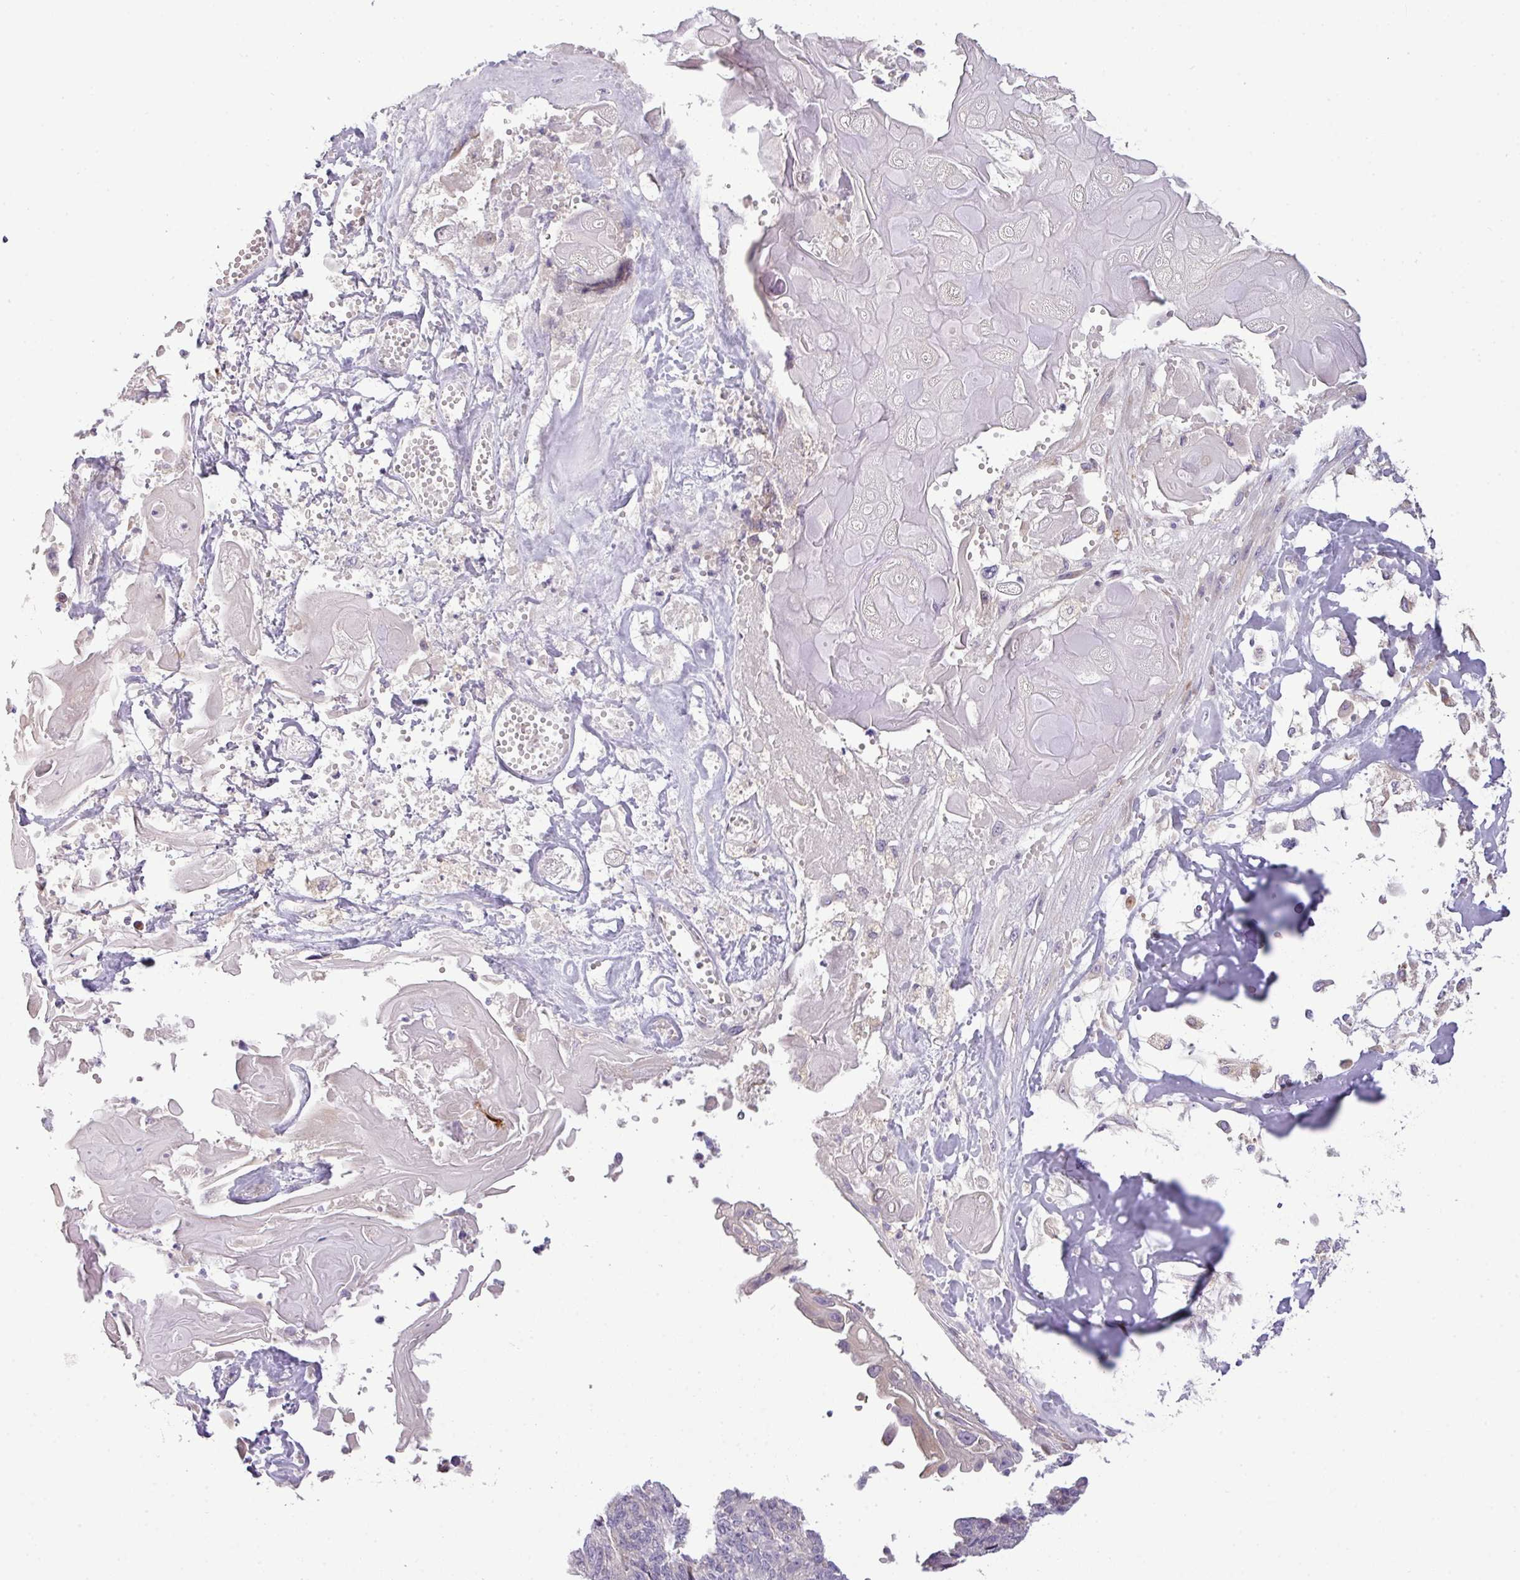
{"staining": {"intensity": "negative", "quantity": "none", "location": "none"}, "tissue": "endometrial cancer", "cell_type": "Tumor cells", "image_type": "cancer", "snomed": [{"axis": "morphology", "description": "Adenocarcinoma, NOS"}, {"axis": "topography", "description": "Endometrium"}], "caption": "This is a photomicrograph of IHC staining of endometrial cancer, which shows no expression in tumor cells.", "gene": "PIK3R5", "patient": {"sex": "female", "age": 32}}